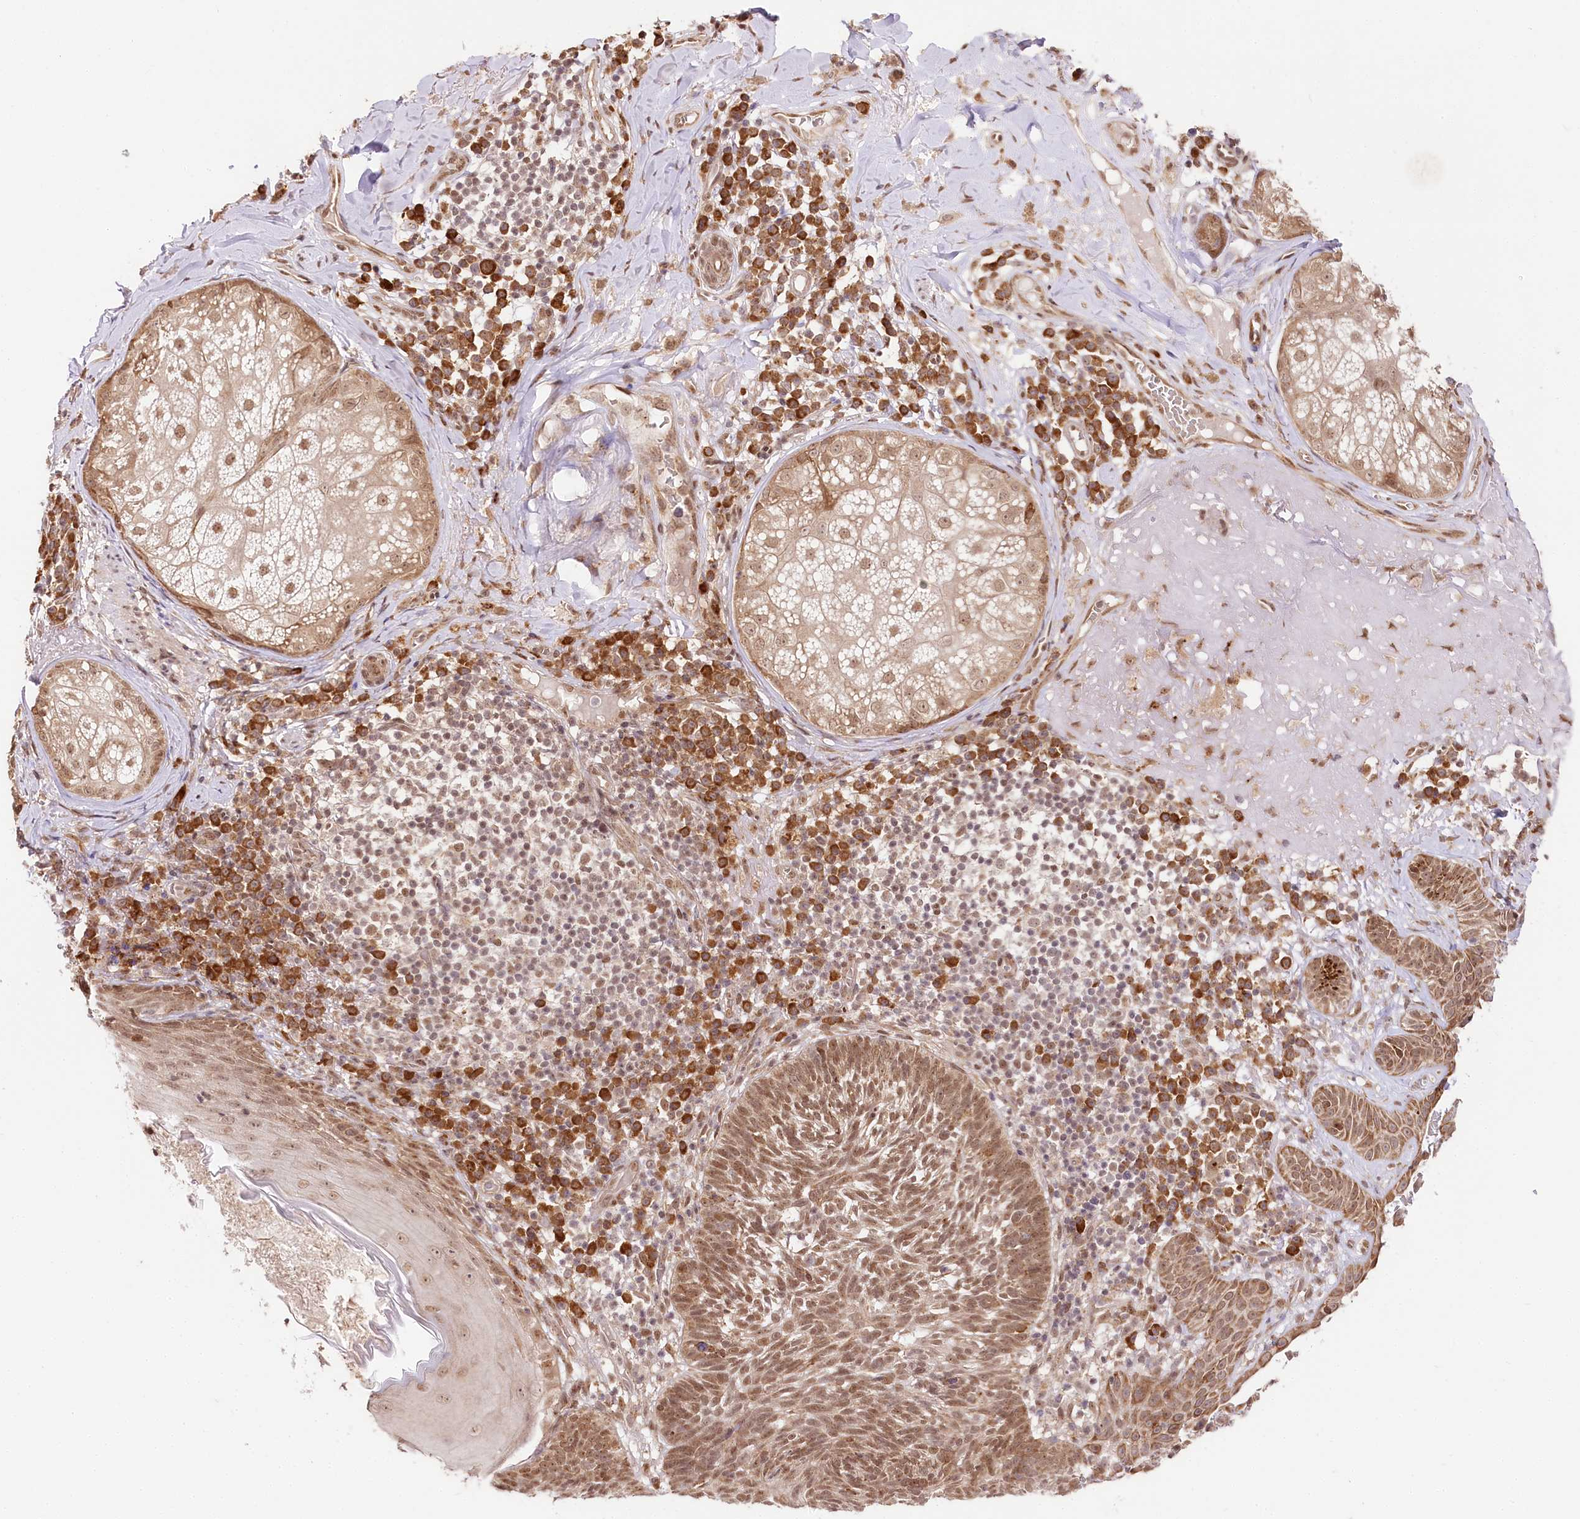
{"staining": {"intensity": "moderate", "quantity": ">75%", "location": "nuclear"}, "tissue": "skin cancer", "cell_type": "Tumor cells", "image_type": "cancer", "snomed": [{"axis": "morphology", "description": "Basal cell carcinoma"}, {"axis": "topography", "description": "Skin"}], "caption": "Skin cancer (basal cell carcinoma) tissue exhibits moderate nuclear expression in approximately >75% of tumor cells, visualized by immunohistochemistry.", "gene": "ENSG00000144785", "patient": {"sex": "male", "age": 88}}